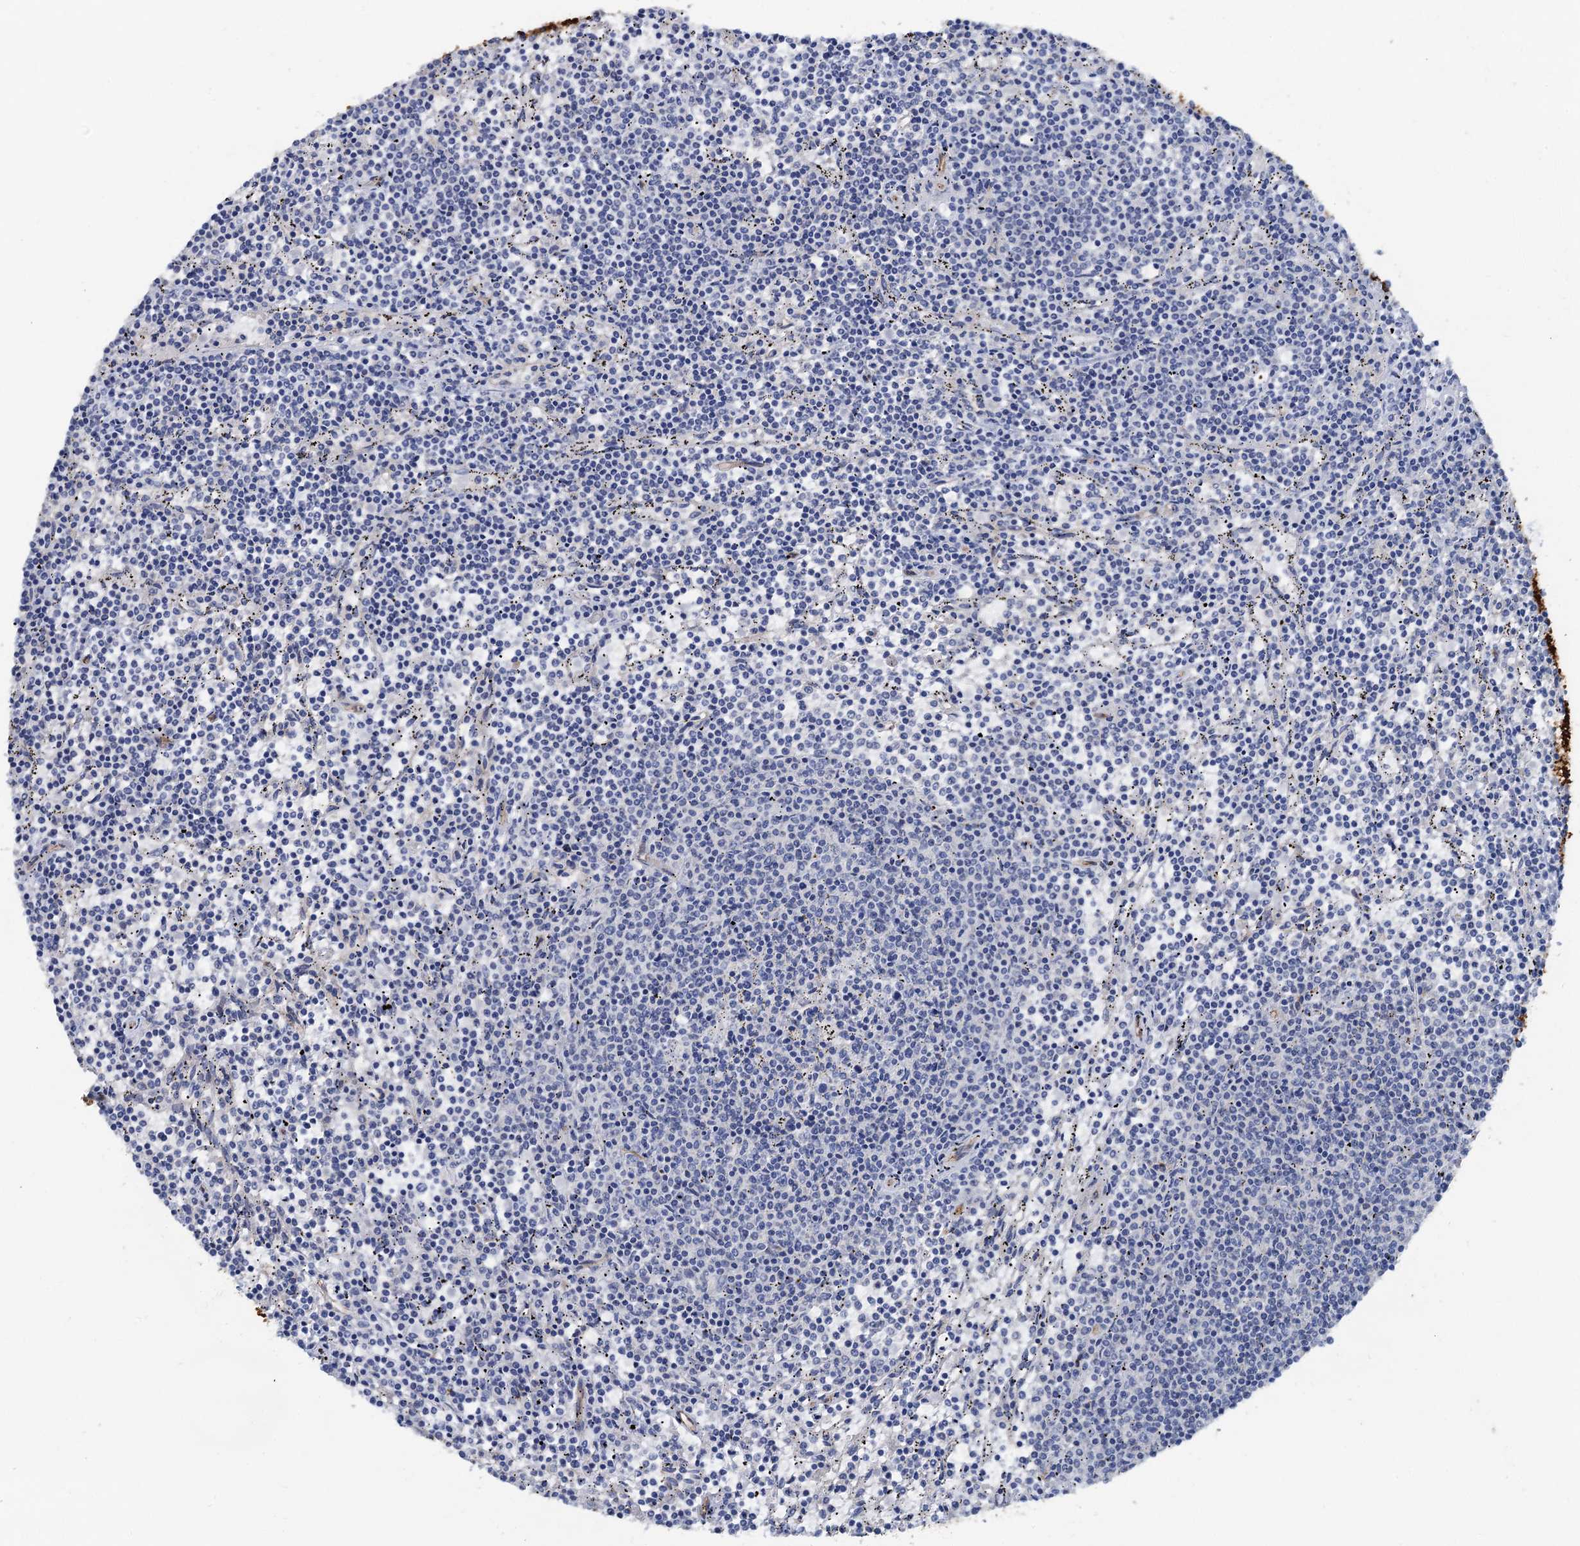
{"staining": {"intensity": "negative", "quantity": "none", "location": "none"}, "tissue": "lymphoma", "cell_type": "Tumor cells", "image_type": "cancer", "snomed": [{"axis": "morphology", "description": "Malignant lymphoma, non-Hodgkin's type, Low grade"}, {"axis": "topography", "description": "Spleen"}], "caption": "Human low-grade malignant lymphoma, non-Hodgkin's type stained for a protein using immunohistochemistry displays no positivity in tumor cells.", "gene": "PLLP", "patient": {"sex": "female", "age": 50}}